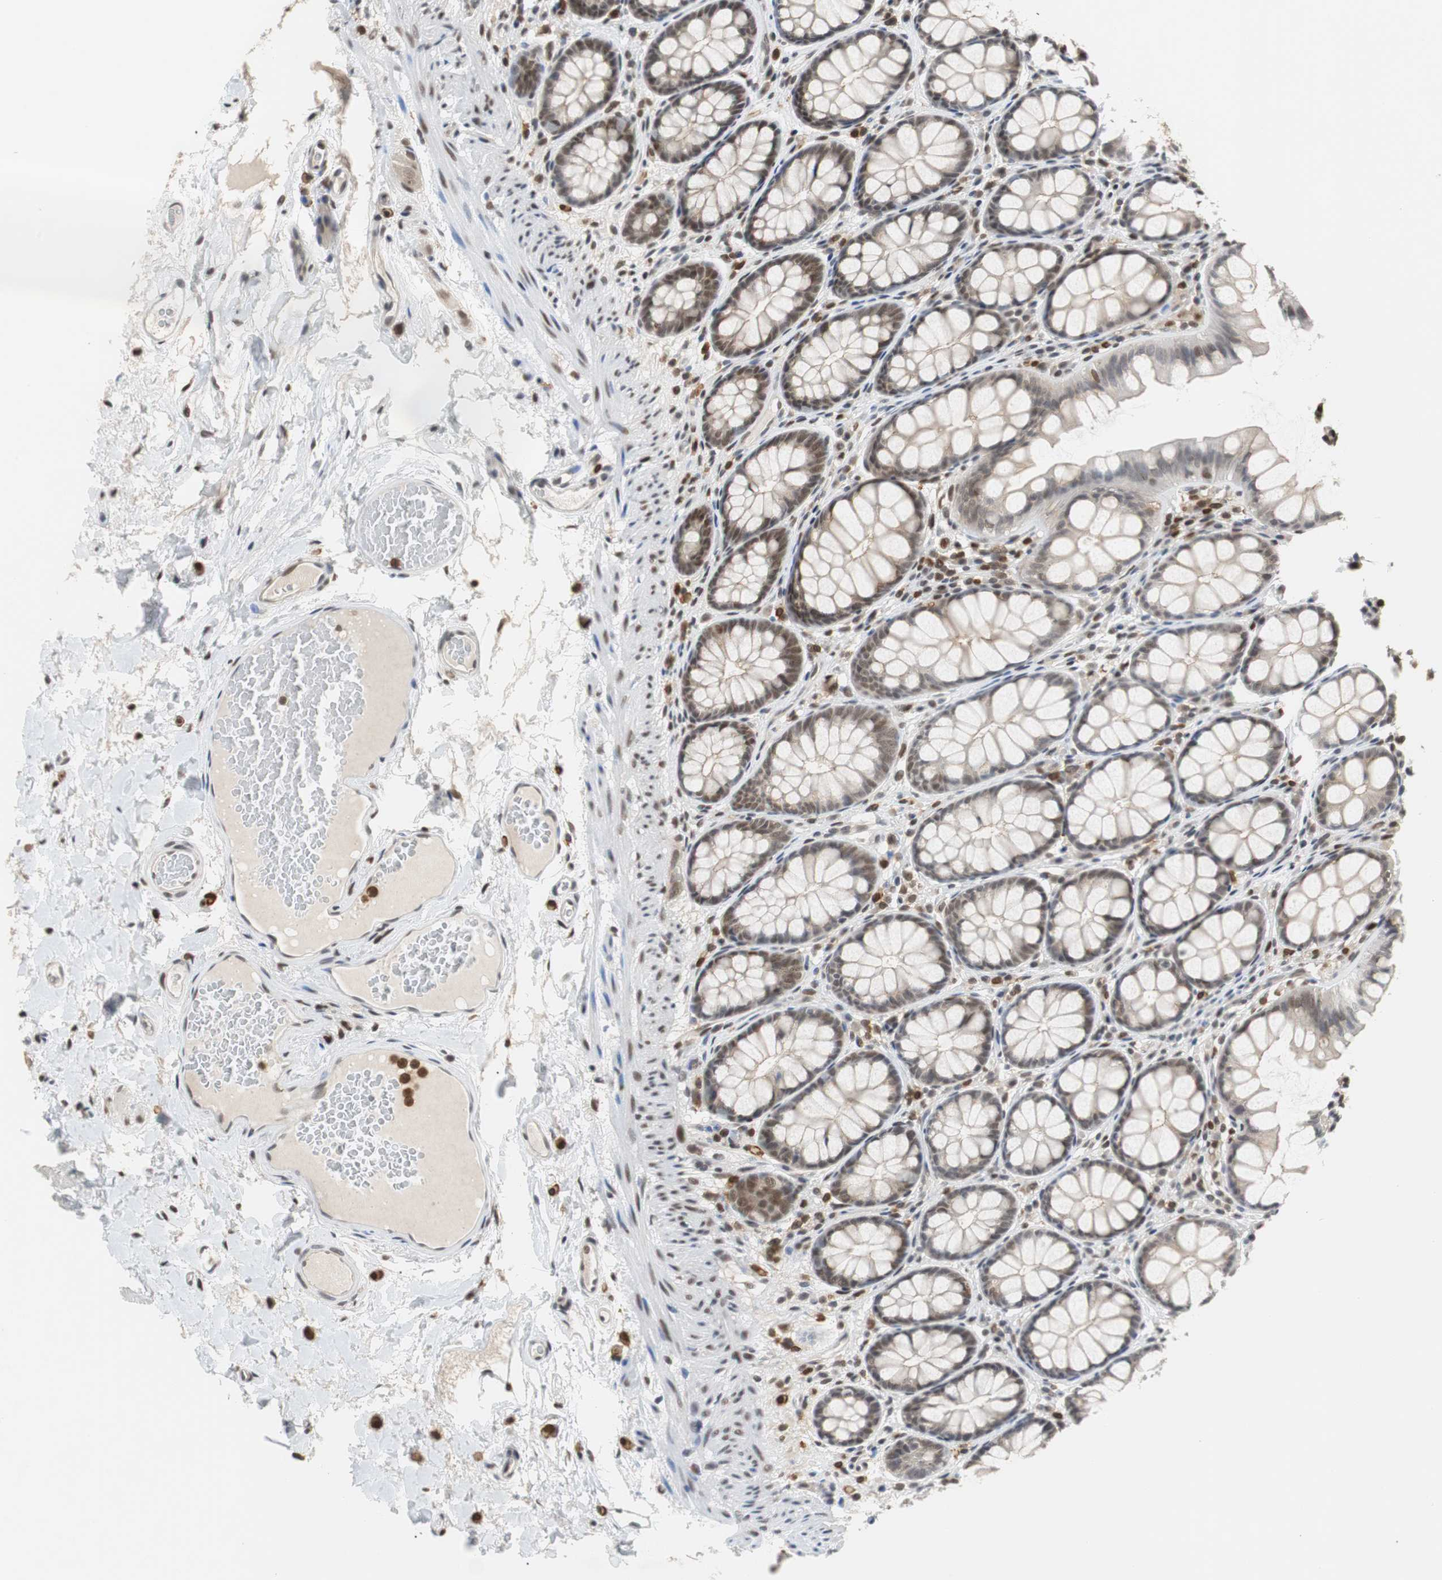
{"staining": {"intensity": "negative", "quantity": "none", "location": "none"}, "tissue": "colon", "cell_type": "Endothelial cells", "image_type": "normal", "snomed": [{"axis": "morphology", "description": "Normal tissue, NOS"}, {"axis": "topography", "description": "Colon"}], "caption": "An immunohistochemistry histopathology image of unremarkable colon is shown. There is no staining in endothelial cells of colon. (DAB (3,3'-diaminobenzidine) immunohistochemistry with hematoxylin counter stain).", "gene": "SIRT1", "patient": {"sex": "female", "age": 55}}